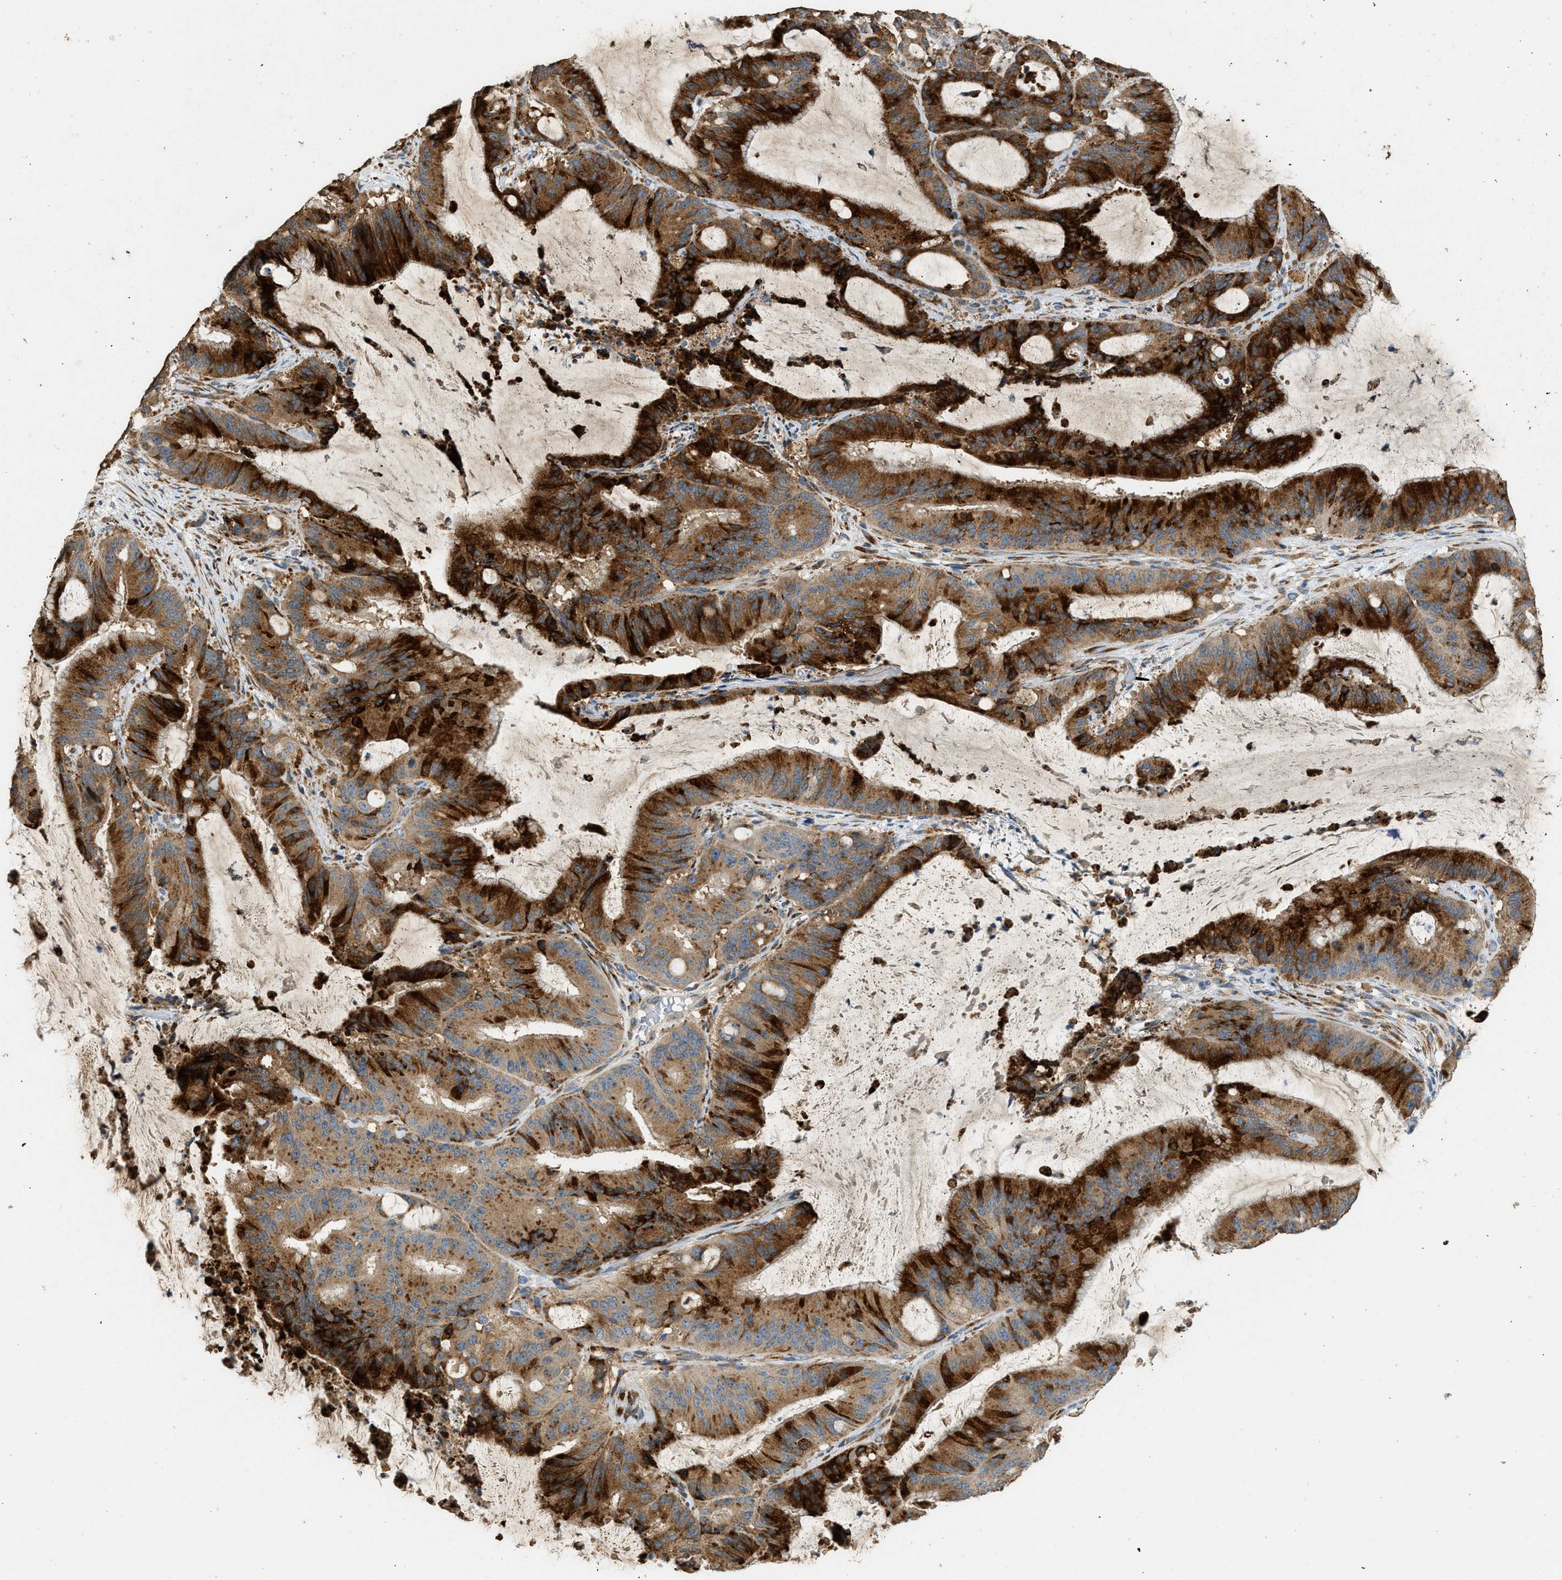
{"staining": {"intensity": "strong", "quantity": ">75%", "location": "cytoplasmic/membranous"}, "tissue": "liver cancer", "cell_type": "Tumor cells", "image_type": "cancer", "snomed": [{"axis": "morphology", "description": "Normal tissue, NOS"}, {"axis": "morphology", "description": "Cholangiocarcinoma"}, {"axis": "topography", "description": "Liver"}, {"axis": "topography", "description": "Peripheral nerve tissue"}], "caption": "Liver cancer (cholangiocarcinoma) stained with a brown dye shows strong cytoplasmic/membranous positive positivity in about >75% of tumor cells.", "gene": "CTSB", "patient": {"sex": "female", "age": 73}}